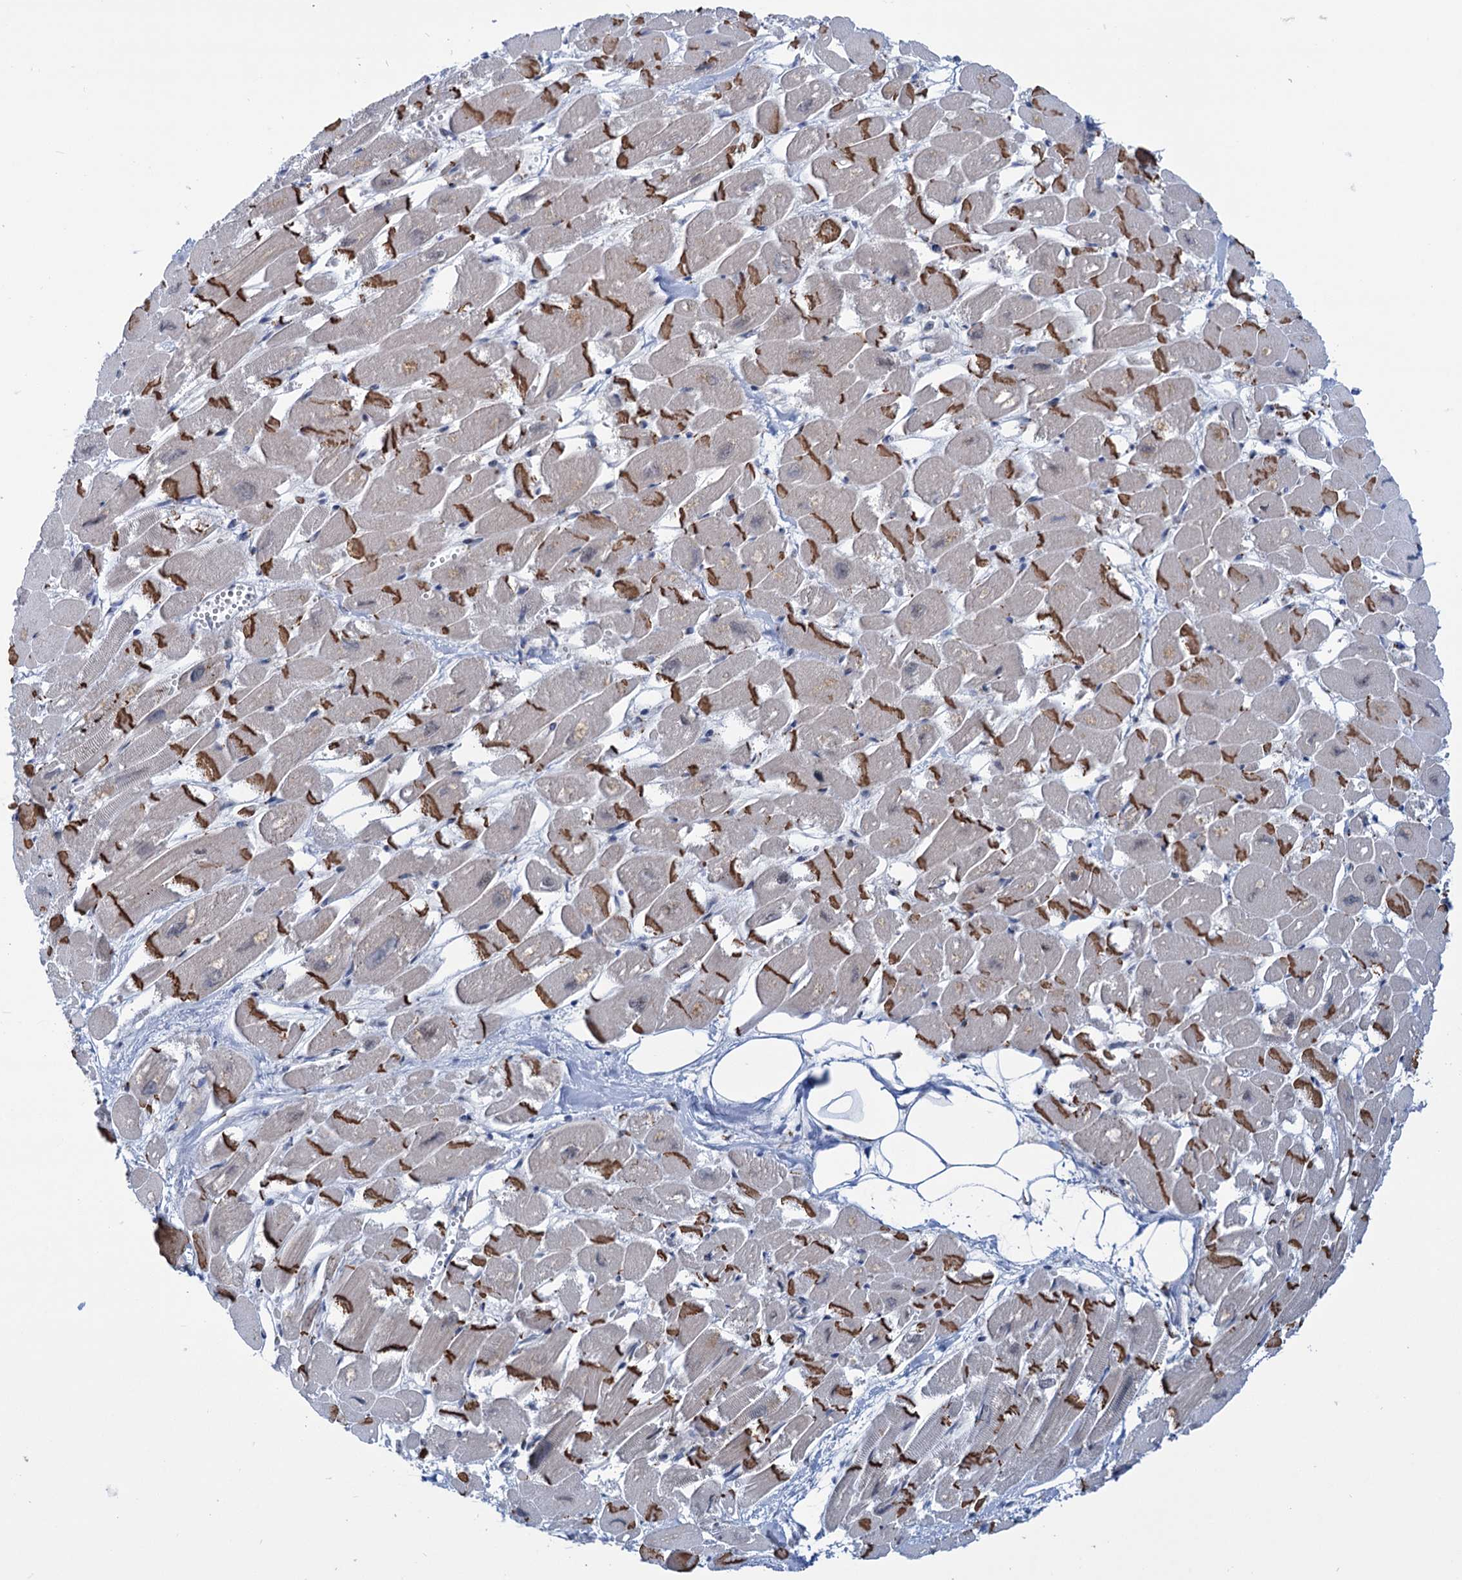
{"staining": {"intensity": "moderate", "quantity": "25%-75%", "location": "cytoplasmic/membranous"}, "tissue": "heart muscle", "cell_type": "Cardiomyocytes", "image_type": "normal", "snomed": [{"axis": "morphology", "description": "Normal tissue, NOS"}, {"axis": "topography", "description": "Heart"}], "caption": "Brown immunohistochemical staining in unremarkable heart muscle shows moderate cytoplasmic/membranous staining in approximately 25%-75% of cardiomyocytes.", "gene": "ELP4", "patient": {"sex": "male", "age": 54}}